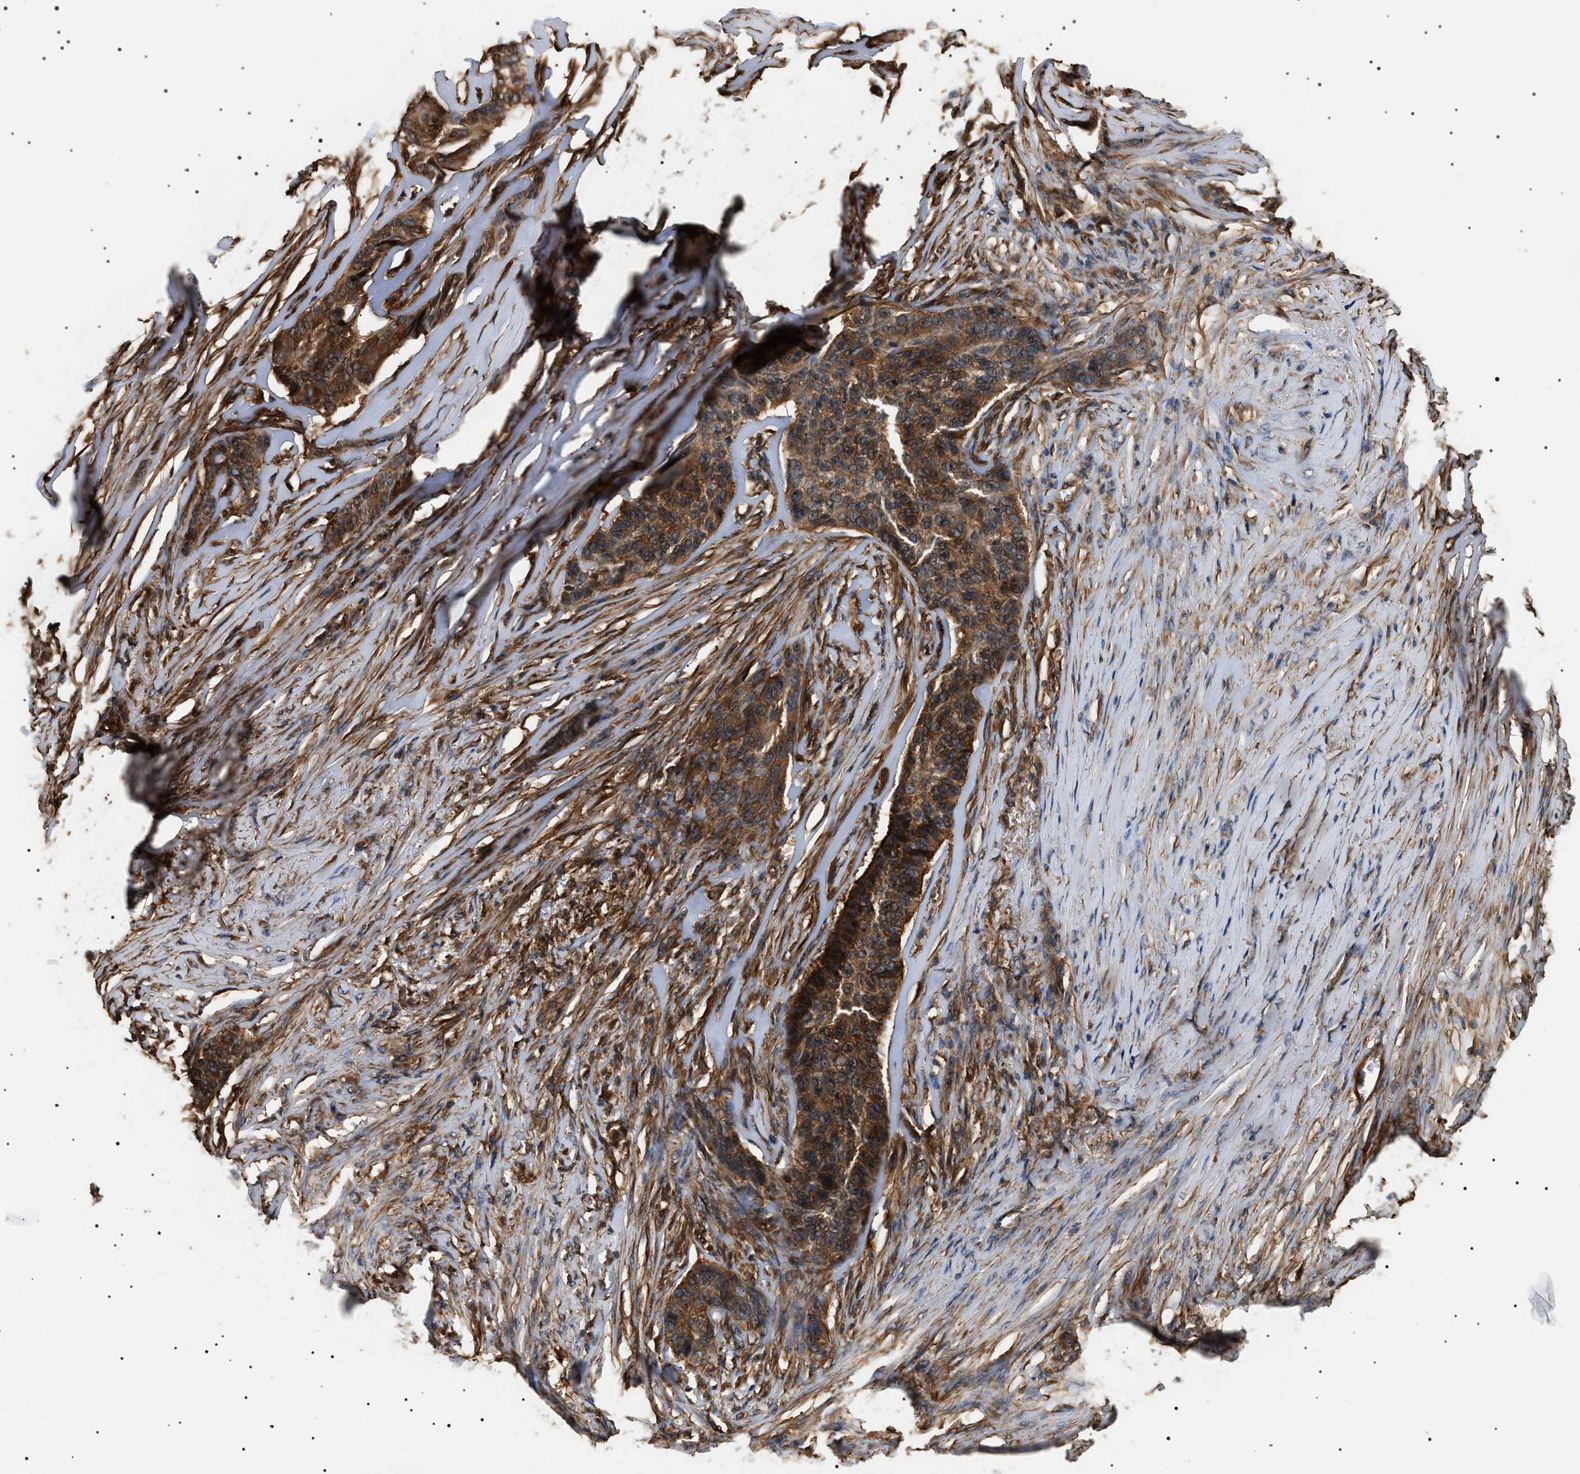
{"staining": {"intensity": "moderate", "quantity": ">75%", "location": "cytoplasmic/membranous"}, "tissue": "skin cancer", "cell_type": "Tumor cells", "image_type": "cancer", "snomed": [{"axis": "morphology", "description": "Basal cell carcinoma"}, {"axis": "topography", "description": "Skin"}], "caption": "Brown immunohistochemical staining in human skin basal cell carcinoma demonstrates moderate cytoplasmic/membranous positivity in approximately >75% of tumor cells.", "gene": "SH3GLB2", "patient": {"sex": "male", "age": 85}}